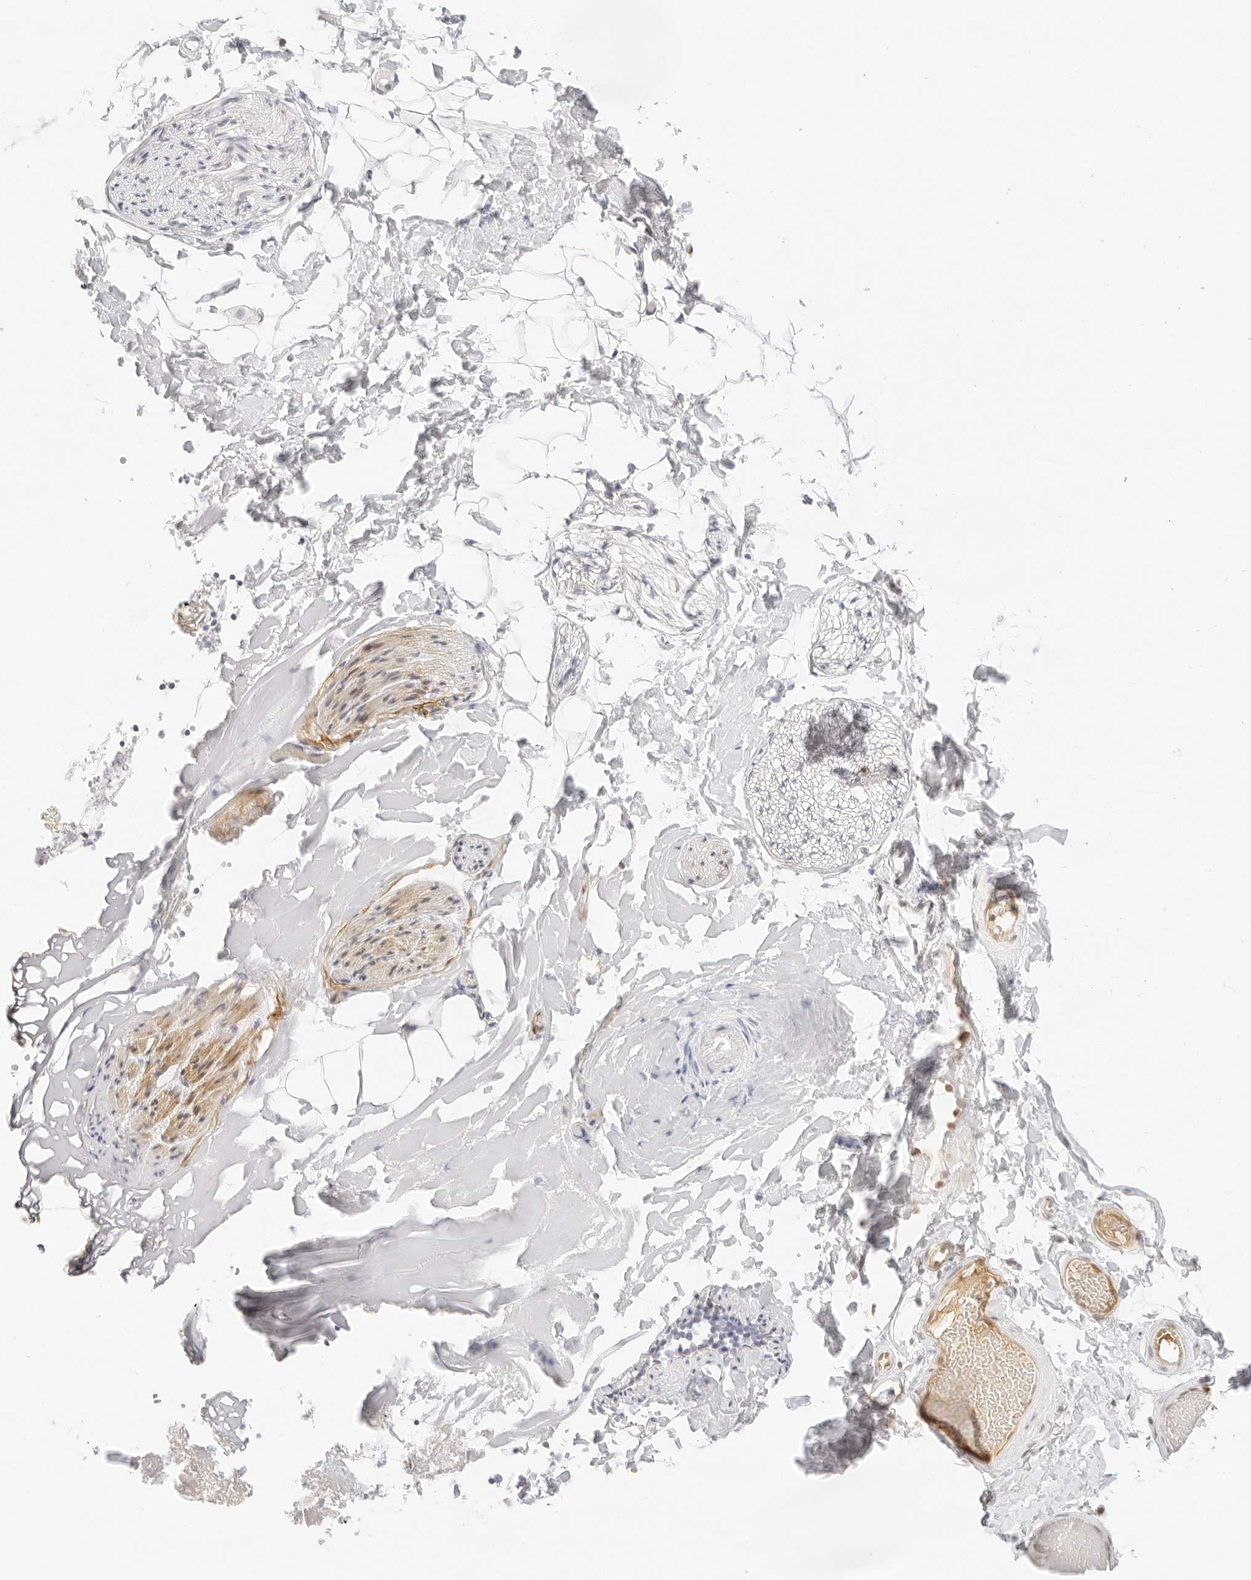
{"staining": {"intensity": "negative", "quantity": "none", "location": "none"}, "tissue": "adipose tissue", "cell_type": "Adipocytes", "image_type": "normal", "snomed": [{"axis": "morphology", "description": "Normal tissue, NOS"}, {"axis": "morphology", "description": "Adenocarcinoma, NOS"}, {"axis": "topography", "description": "Smooth muscle"}, {"axis": "topography", "description": "Colon"}], "caption": "This histopathology image is of benign adipose tissue stained with immunohistochemistry (IHC) to label a protein in brown with the nuclei are counter-stained blue. There is no positivity in adipocytes. The staining is performed using DAB brown chromogen with nuclei counter-stained in using hematoxylin.", "gene": "ITGA6", "patient": {"sex": "male", "age": 14}}